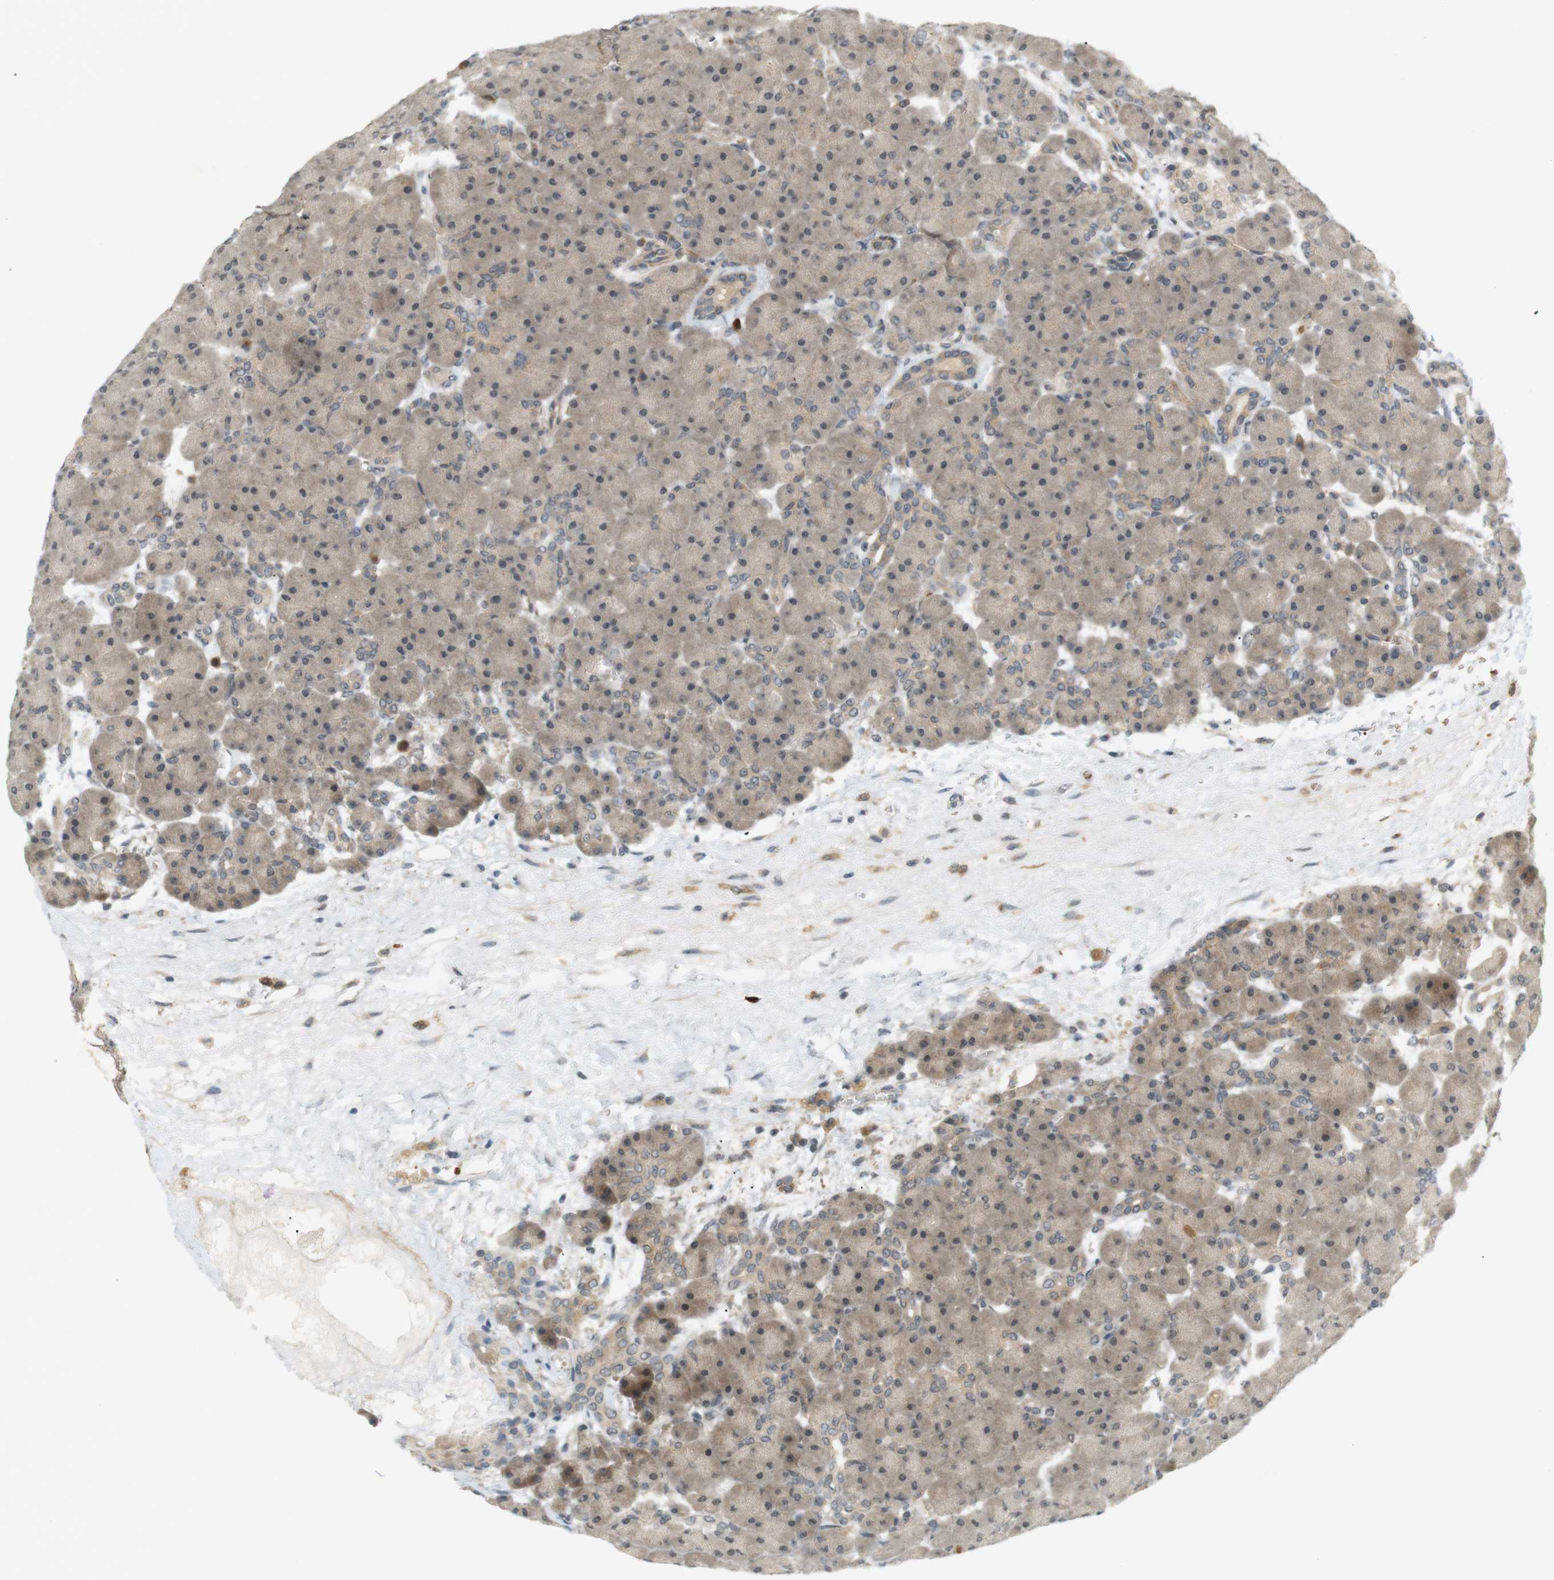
{"staining": {"intensity": "weak", "quantity": ">75%", "location": "cytoplasmic/membranous"}, "tissue": "pancreas", "cell_type": "Exocrine glandular cells", "image_type": "normal", "snomed": [{"axis": "morphology", "description": "Normal tissue, NOS"}, {"axis": "topography", "description": "Pancreas"}], "caption": "Pancreas stained with IHC reveals weak cytoplasmic/membranous expression in approximately >75% of exocrine glandular cells.", "gene": "SOCS6", "patient": {"sex": "female", "age": 35}}